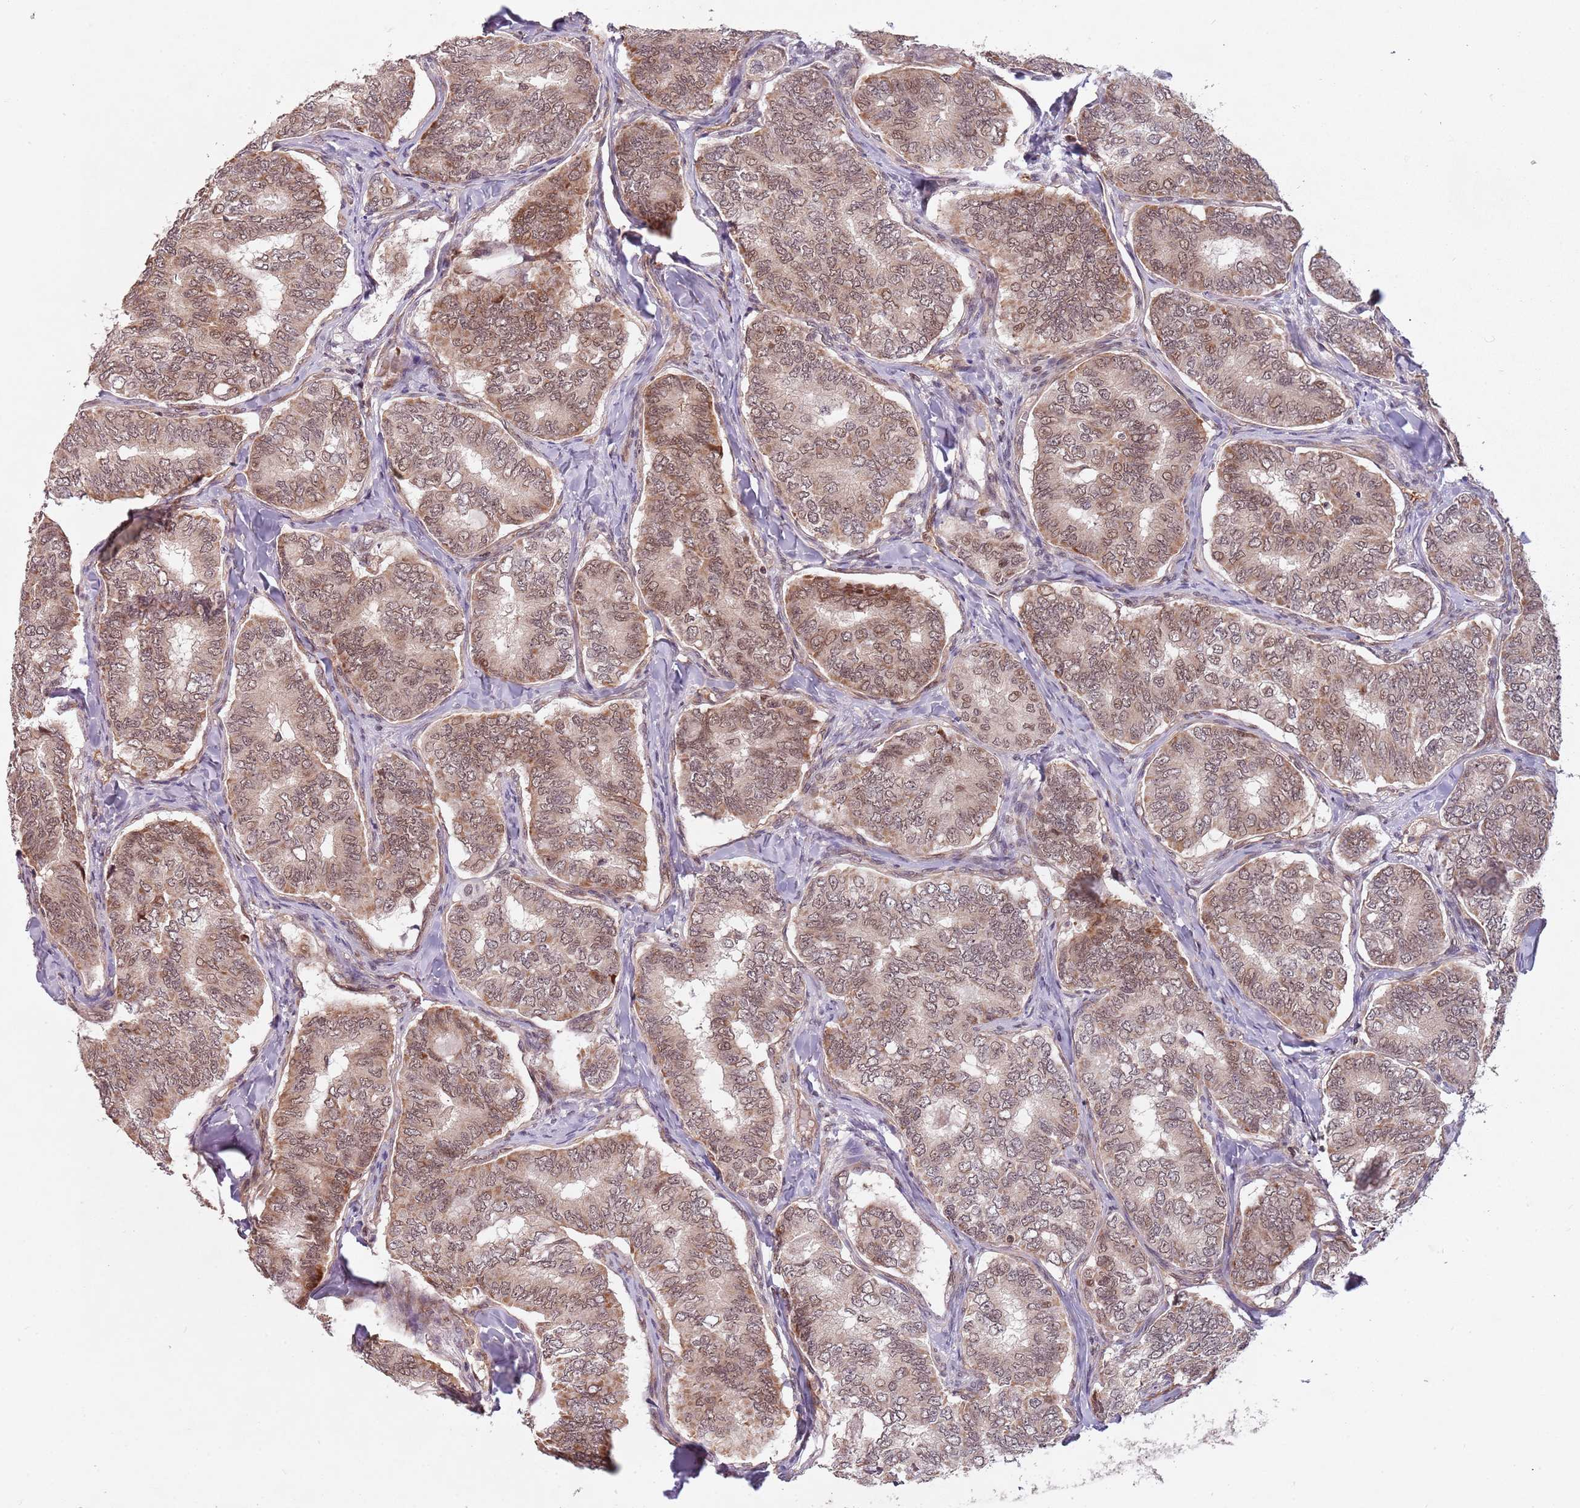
{"staining": {"intensity": "weak", "quantity": ">75%", "location": "cytoplasmic/membranous,nuclear"}, "tissue": "thyroid cancer", "cell_type": "Tumor cells", "image_type": "cancer", "snomed": [{"axis": "morphology", "description": "Papillary adenocarcinoma, NOS"}, {"axis": "topography", "description": "Thyroid gland"}], "caption": "IHC of thyroid papillary adenocarcinoma reveals low levels of weak cytoplasmic/membranous and nuclear expression in about >75% of tumor cells. The staining is performed using DAB brown chromogen to label protein expression. The nuclei are counter-stained blue using hematoxylin.", "gene": "SUDS3", "patient": {"sex": "female", "age": 35}}